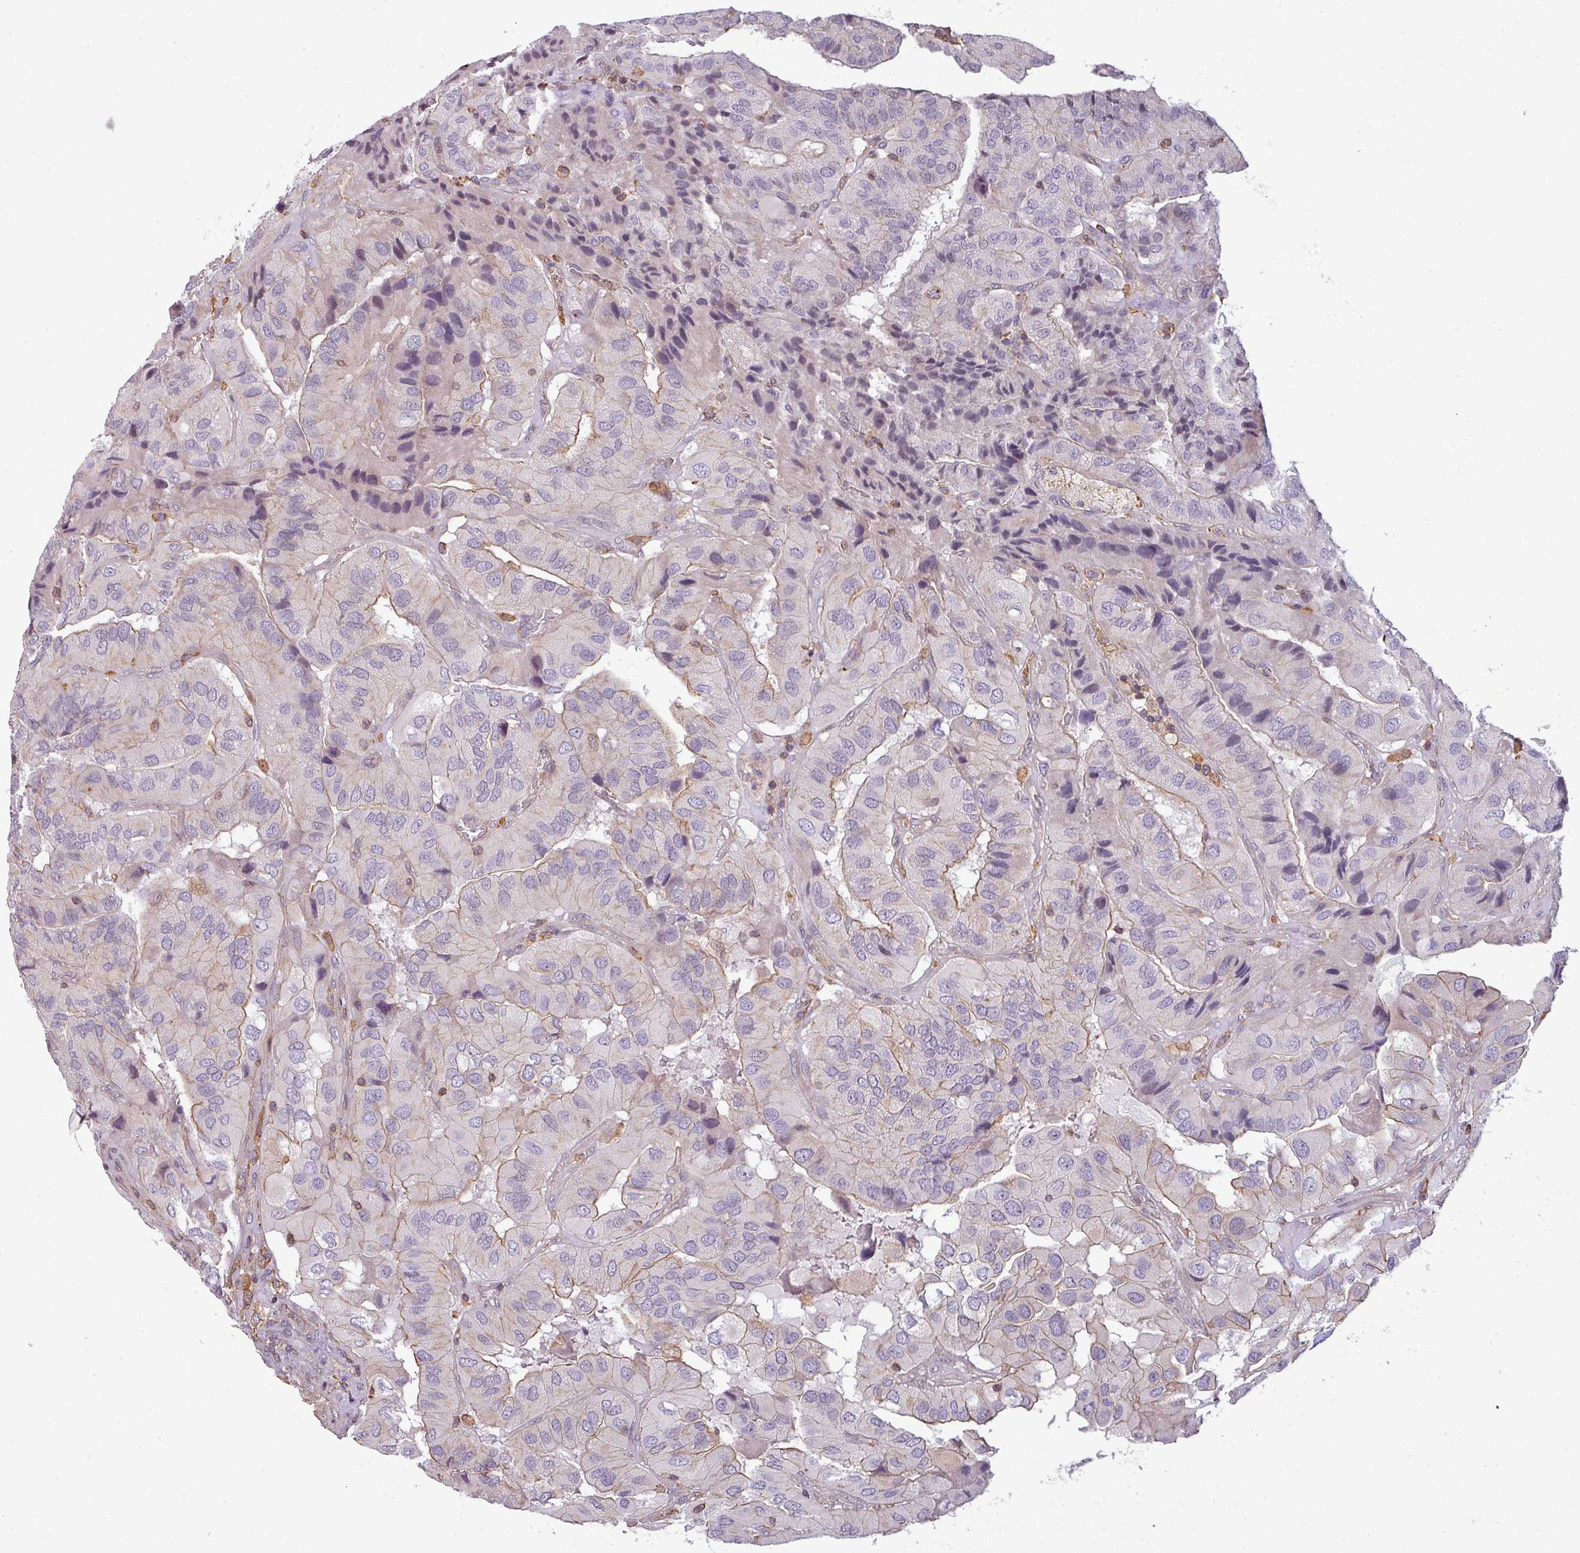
{"staining": {"intensity": "moderate", "quantity": "<25%", "location": "cytoplasmic/membranous"}, "tissue": "thyroid cancer", "cell_type": "Tumor cells", "image_type": "cancer", "snomed": [{"axis": "morphology", "description": "Normal tissue, NOS"}, {"axis": "morphology", "description": "Papillary adenocarcinoma, NOS"}, {"axis": "topography", "description": "Thyroid gland"}], "caption": "About <25% of tumor cells in papillary adenocarcinoma (thyroid) demonstrate moderate cytoplasmic/membranous protein positivity as visualized by brown immunohistochemical staining.", "gene": "ZNF835", "patient": {"sex": "female", "age": 59}}